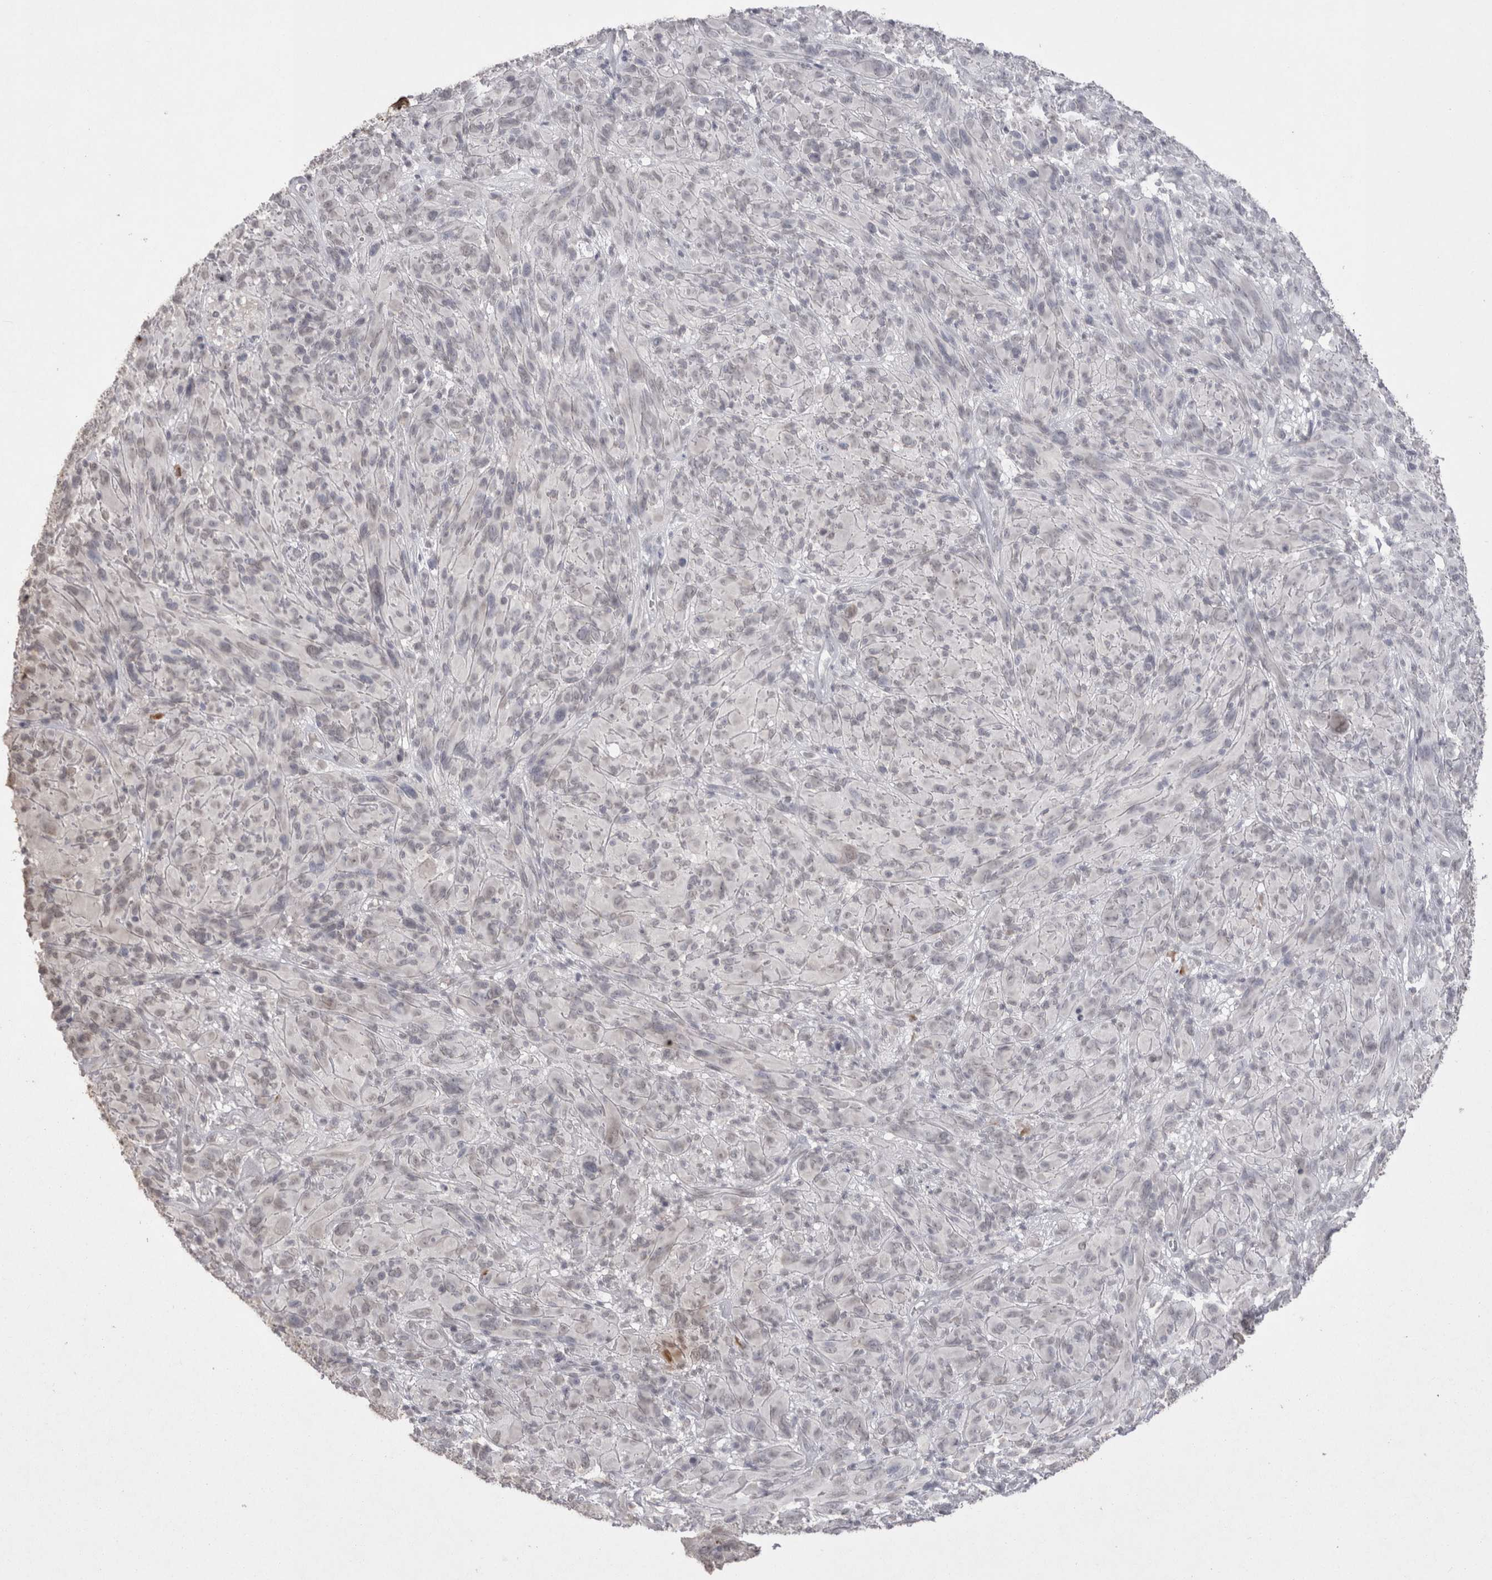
{"staining": {"intensity": "negative", "quantity": "none", "location": "none"}, "tissue": "melanoma", "cell_type": "Tumor cells", "image_type": "cancer", "snomed": [{"axis": "morphology", "description": "Malignant melanoma, NOS"}, {"axis": "topography", "description": "Skin of head"}], "caption": "Malignant melanoma was stained to show a protein in brown. There is no significant expression in tumor cells.", "gene": "DDX4", "patient": {"sex": "male", "age": 96}}